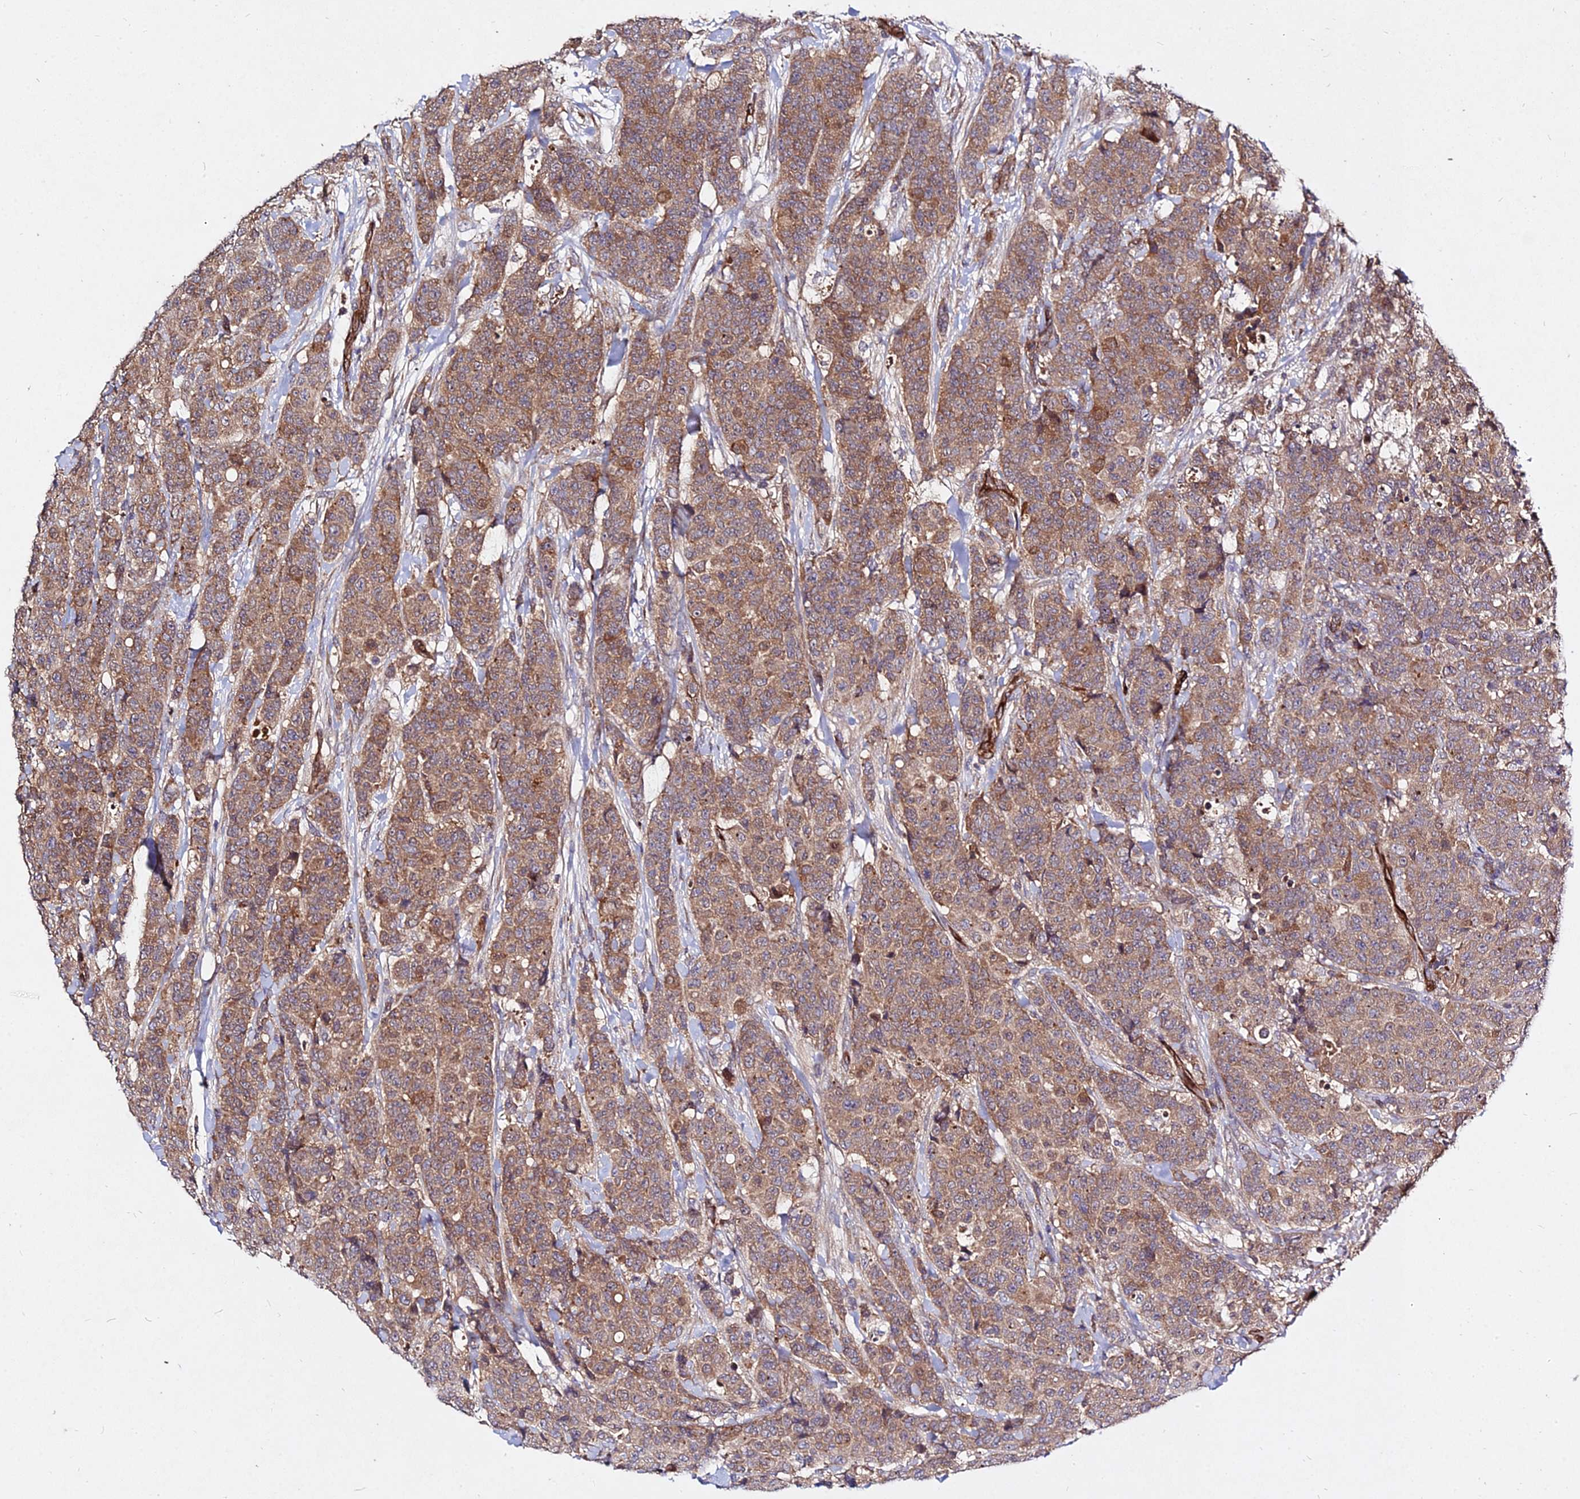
{"staining": {"intensity": "moderate", "quantity": ">75%", "location": "cytoplasmic/membranous"}, "tissue": "breast cancer", "cell_type": "Tumor cells", "image_type": "cancer", "snomed": [{"axis": "morphology", "description": "Duct carcinoma"}, {"axis": "topography", "description": "Breast"}], "caption": "Protein expression analysis of infiltrating ductal carcinoma (breast) reveals moderate cytoplasmic/membranous staining in about >75% of tumor cells.", "gene": "GRTP1", "patient": {"sex": "female", "age": 40}}